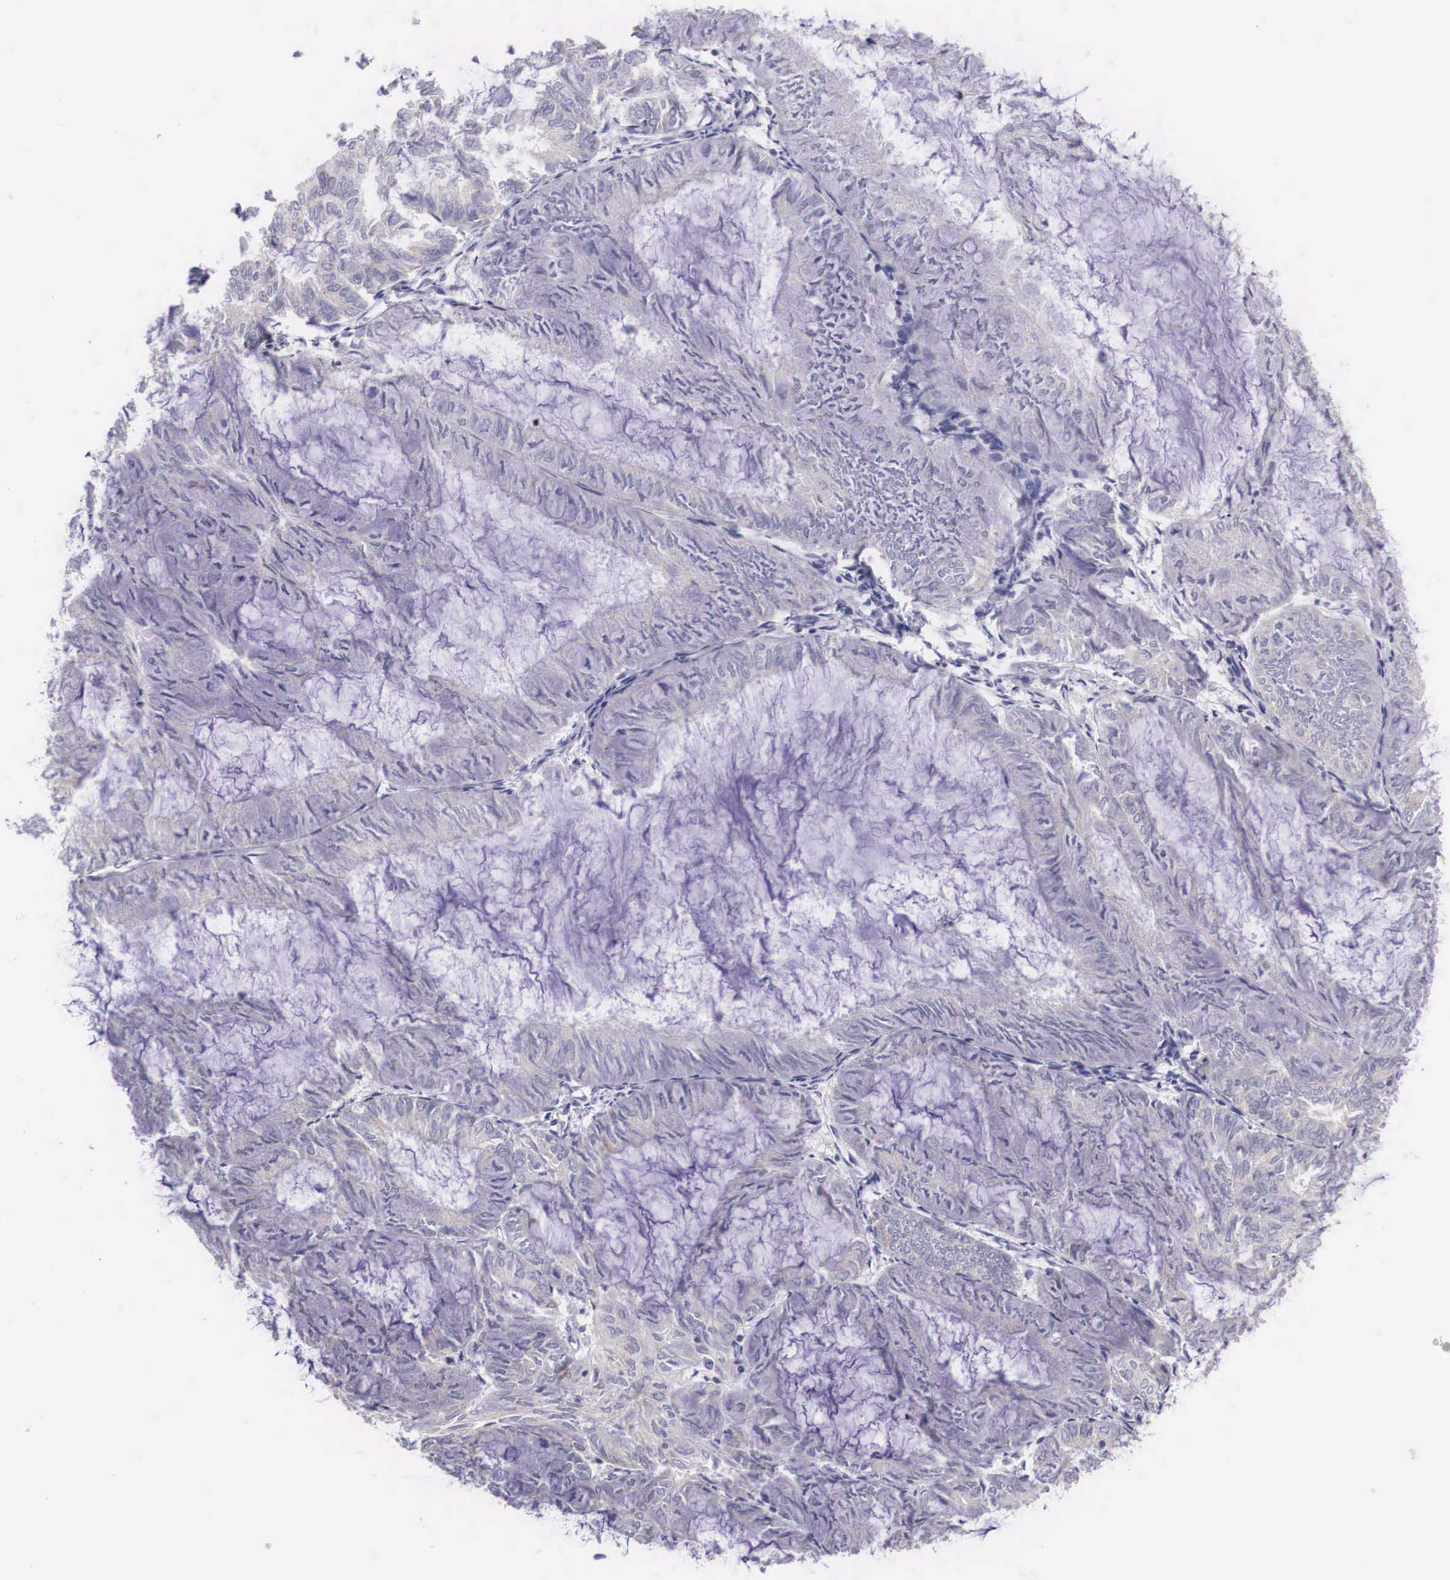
{"staining": {"intensity": "negative", "quantity": "none", "location": "none"}, "tissue": "endometrial cancer", "cell_type": "Tumor cells", "image_type": "cancer", "snomed": [{"axis": "morphology", "description": "Adenocarcinoma, NOS"}, {"axis": "topography", "description": "Endometrium"}], "caption": "A histopathology image of endometrial adenocarcinoma stained for a protein displays no brown staining in tumor cells. (DAB (3,3'-diaminobenzidine) IHC visualized using brightfield microscopy, high magnification).", "gene": "ARG2", "patient": {"sex": "female", "age": 59}}